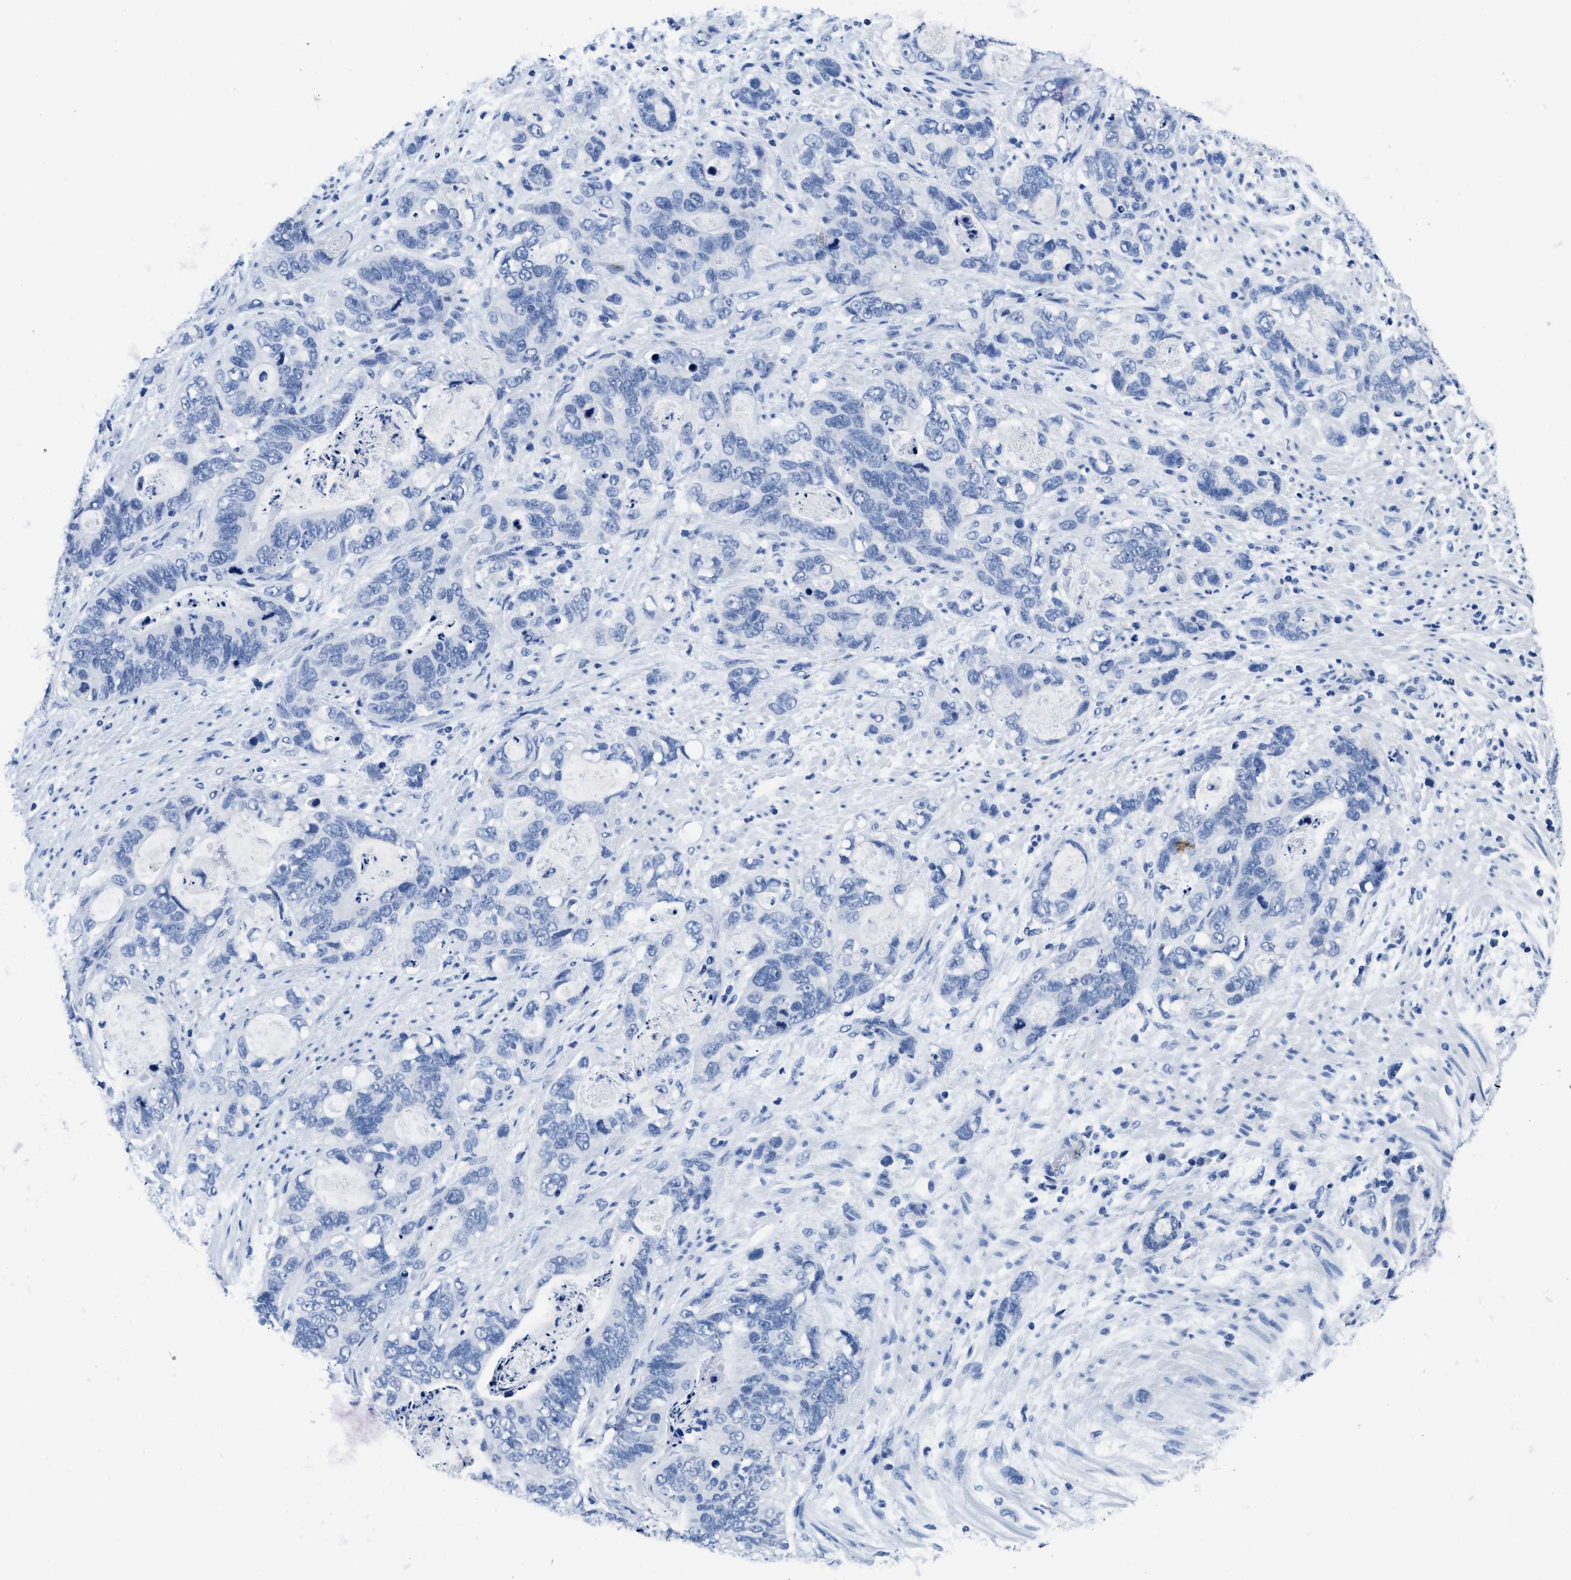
{"staining": {"intensity": "negative", "quantity": "none", "location": "none"}, "tissue": "stomach cancer", "cell_type": "Tumor cells", "image_type": "cancer", "snomed": [{"axis": "morphology", "description": "Normal tissue, NOS"}, {"axis": "morphology", "description": "Adenocarcinoma, NOS"}, {"axis": "topography", "description": "Stomach"}], "caption": "A micrograph of stomach cancer (adenocarcinoma) stained for a protein exhibits no brown staining in tumor cells.", "gene": "ITGA2B", "patient": {"sex": "female", "age": 89}}